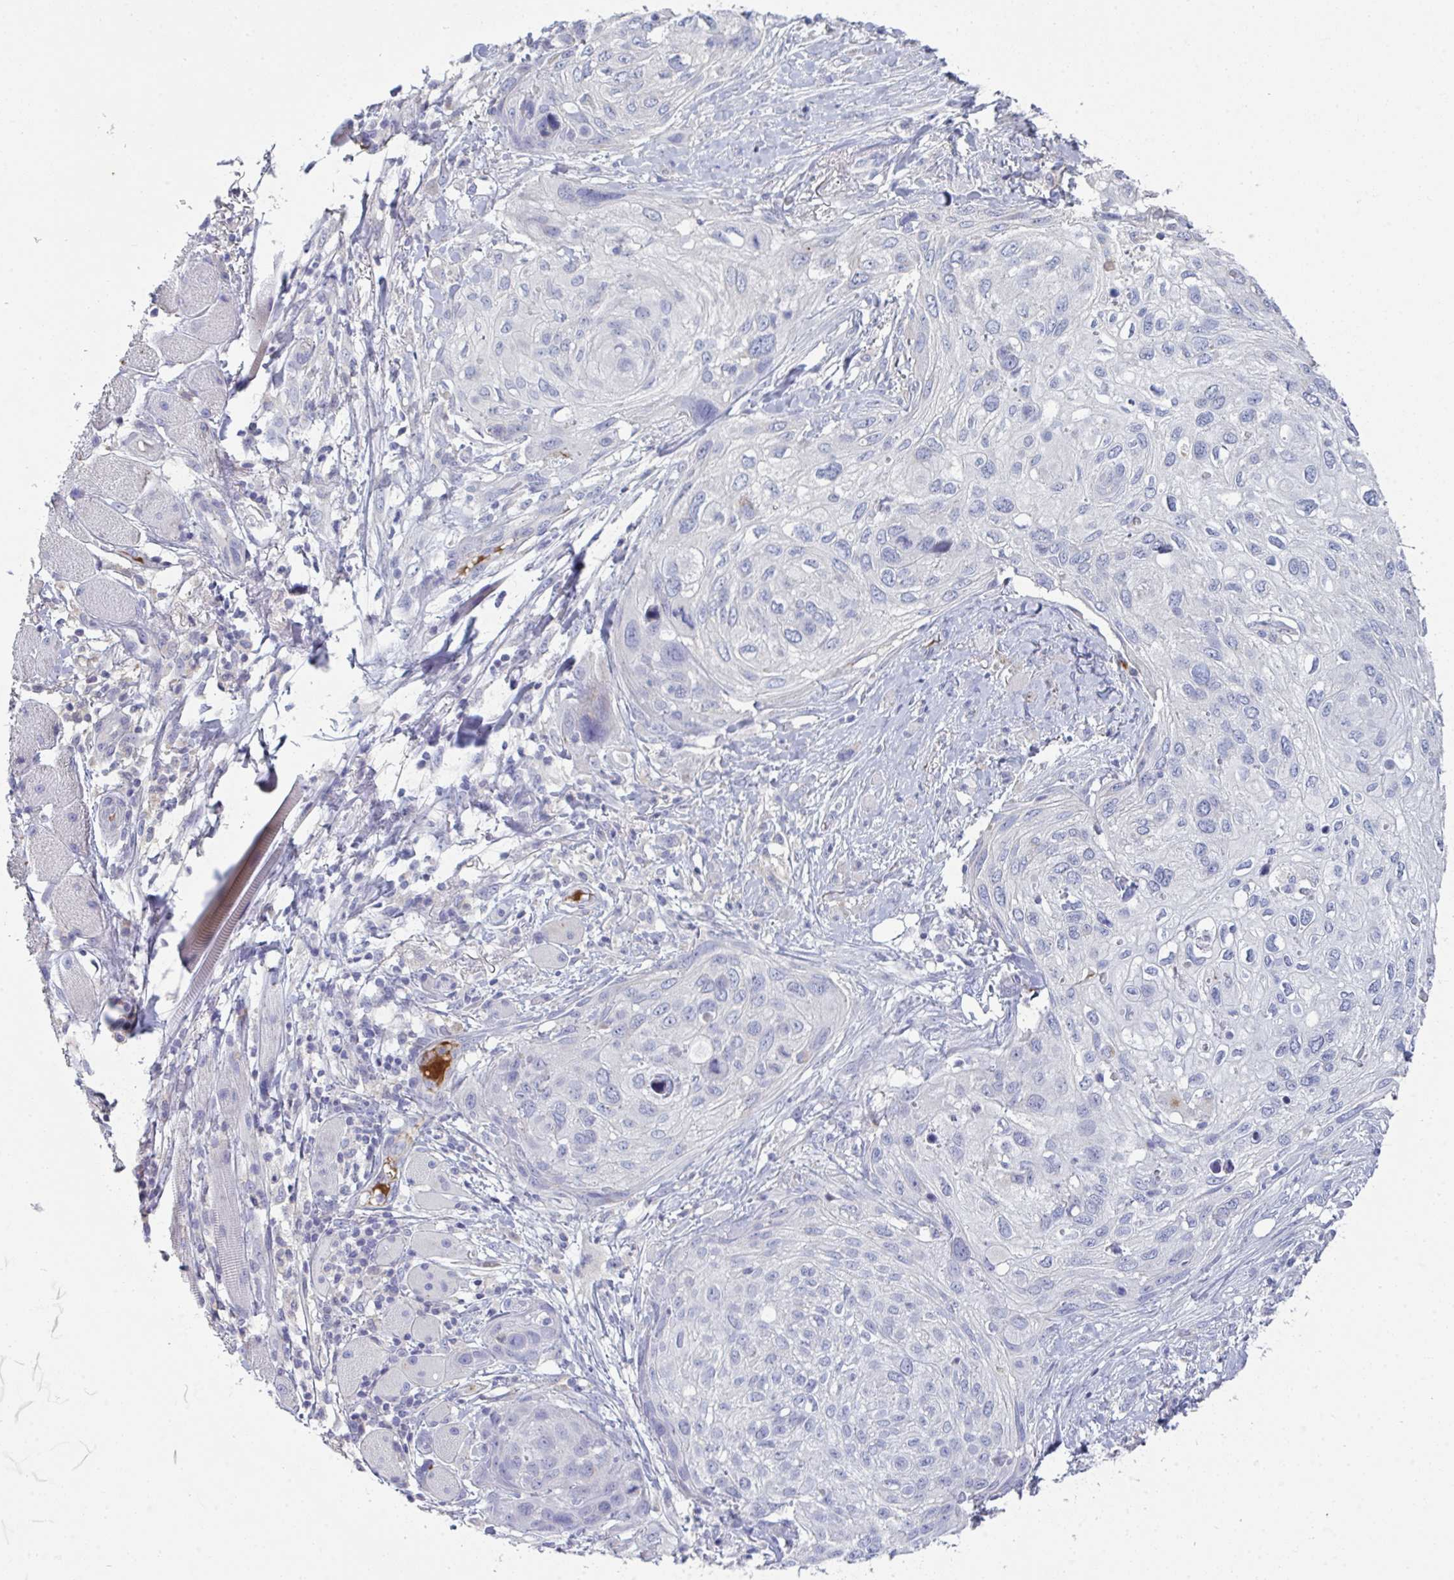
{"staining": {"intensity": "negative", "quantity": "none", "location": "none"}, "tissue": "skin cancer", "cell_type": "Tumor cells", "image_type": "cancer", "snomed": [{"axis": "morphology", "description": "Squamous cell carcinoma, NOS"}, {"axis": "topography", "description": "Skin"}], "caption": "The micrograph displays no staining of tumor cells in skin cancer.", "gene": "HGFAC", "patient": {"sex": "female", "age": 87}}